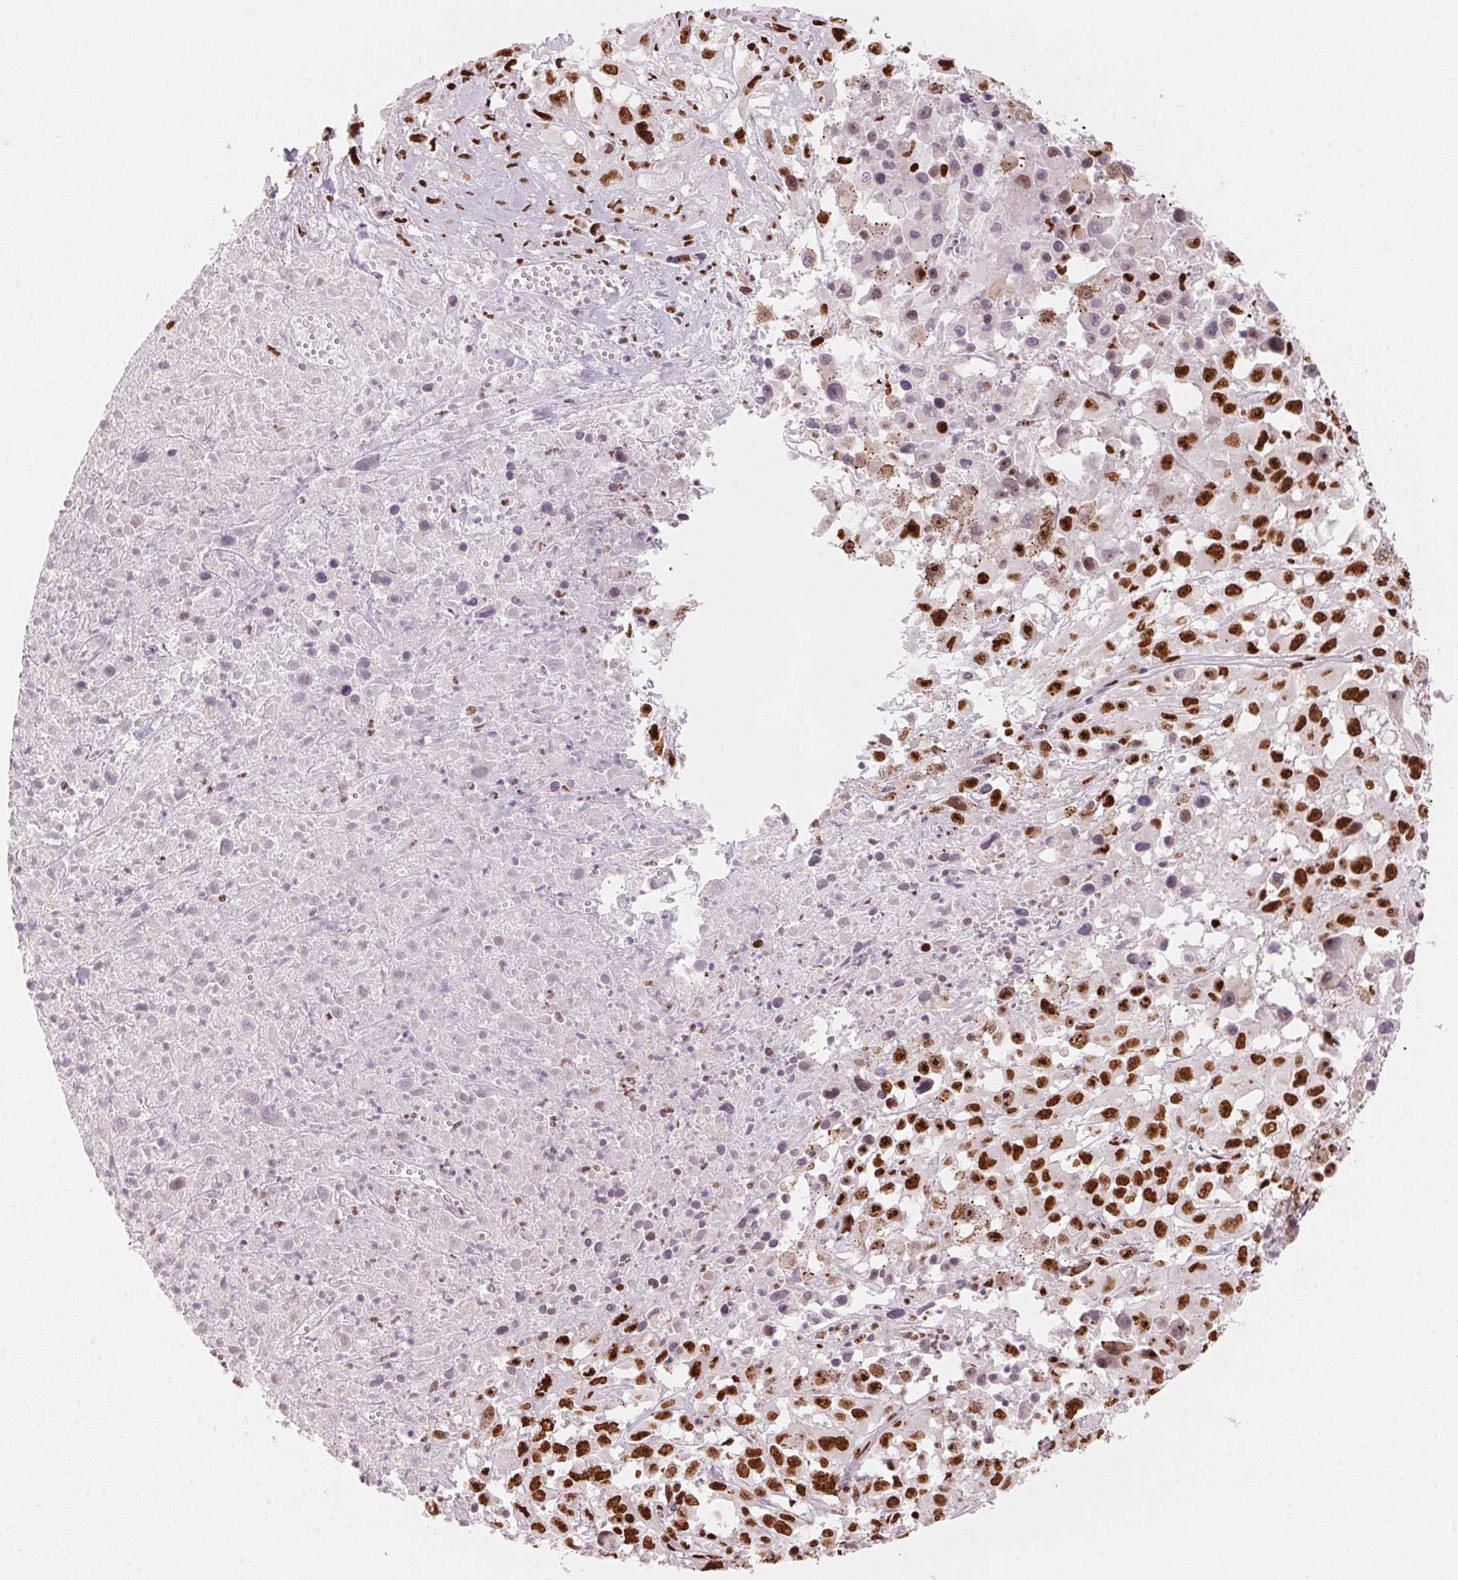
{"staining": {"intensity": "strong", "quantity": "25%-75%", "location": "nuclear"}, "tissue": "melanoma", "cell_type": "Tumor cells", "image_type": "cancer", "snomed": [{"axis": "morphology", "description": "Malignant melanoma, Metastatic site"}, {"axis": "topography", "description": "Soft tissue"}], "caption": "Immunohistochemistry of human melanoma reveals high levels of strong nuclear expression in approximately 25%-75% of tumor cells.", "gene": "NXF1", "patient": {"sex": "male", "age": 50}}